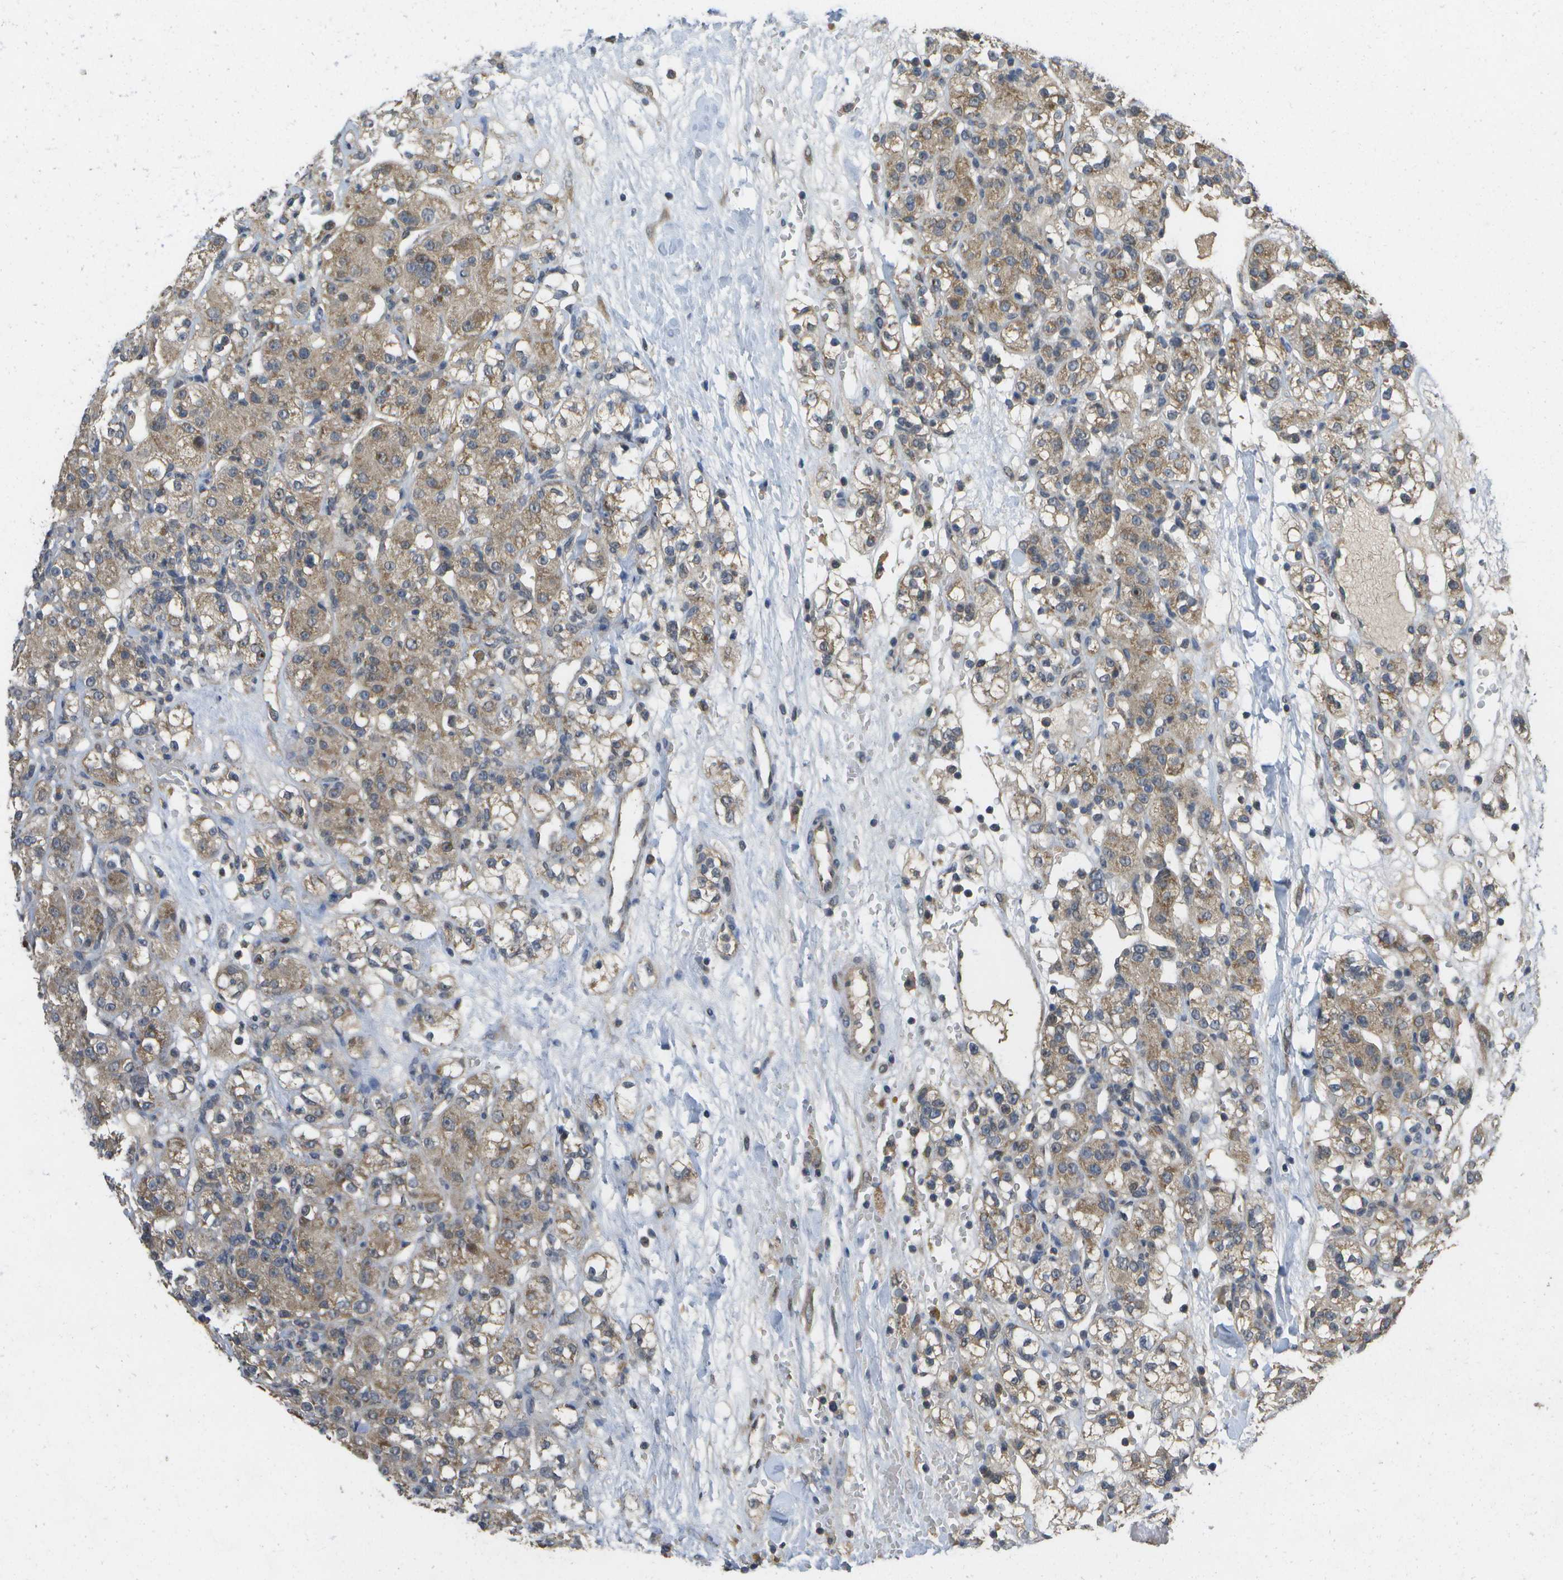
{"staining": {"intensity": "moderate", "quantity": ">75%", "location": "cytoplasmic/membranous"}, "tissue": "renal cancer", "cell_type": "Tumor cells", "image_type": "cancer", "snomed": [{"axis": "morphology", "description": "Normal tissue, NOS"}, {"axis": "morphology", "description": "Adenocarcinoma, NOS"}, {"axis": "topography", "description": "Kidney"}], "caption": "High-magnification brightfield microscopy of renal cancer (adenocarcinoma) stained with DAB (3,3'-diaminobenzidine) (brown) and counterstained with hematoxylin (blue). tumor cells exhibit moderate cytoplasmic/membranous positivity is present in about>75% of cells. The staining was performed using DAB (3,3'-diaminobenzidine) to visualize the protein expression in brown, while the nuclei were stained in blue with hematoxylin (Magnification: 20x).", "gene": "ALAS1", "patient": {"sex": "male", "age": 61}}